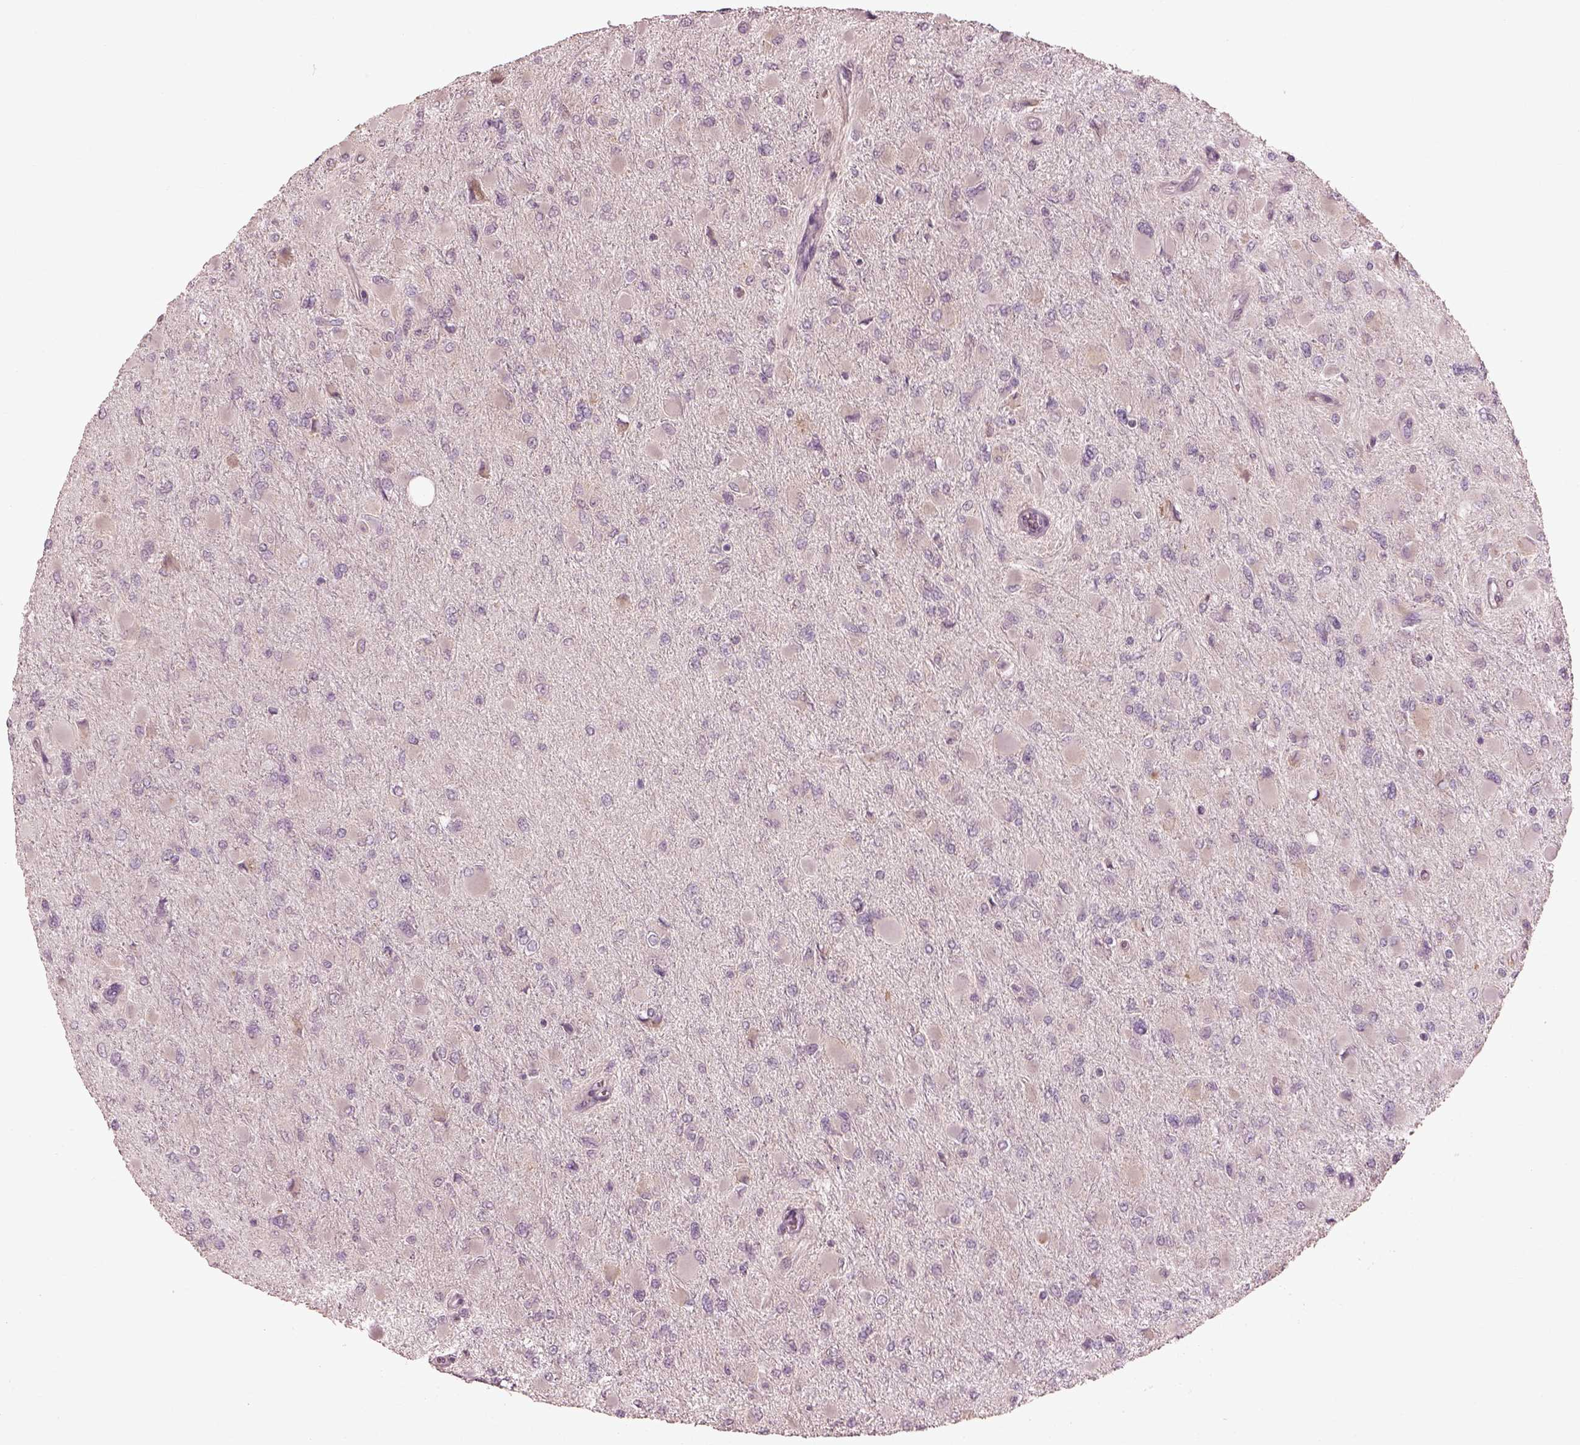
{"staining": {"intensity": "negative", "quantity": "none", "location": "none"}, "tissue": "glioma", "cell_type": "Tumor cells", "image_type": "cancer", "snomed": [{"axis": "morphology", "description": "Glioma, malignant, High grade"}, {"axis": "topography", "description": "Cerebral cortex"}], "caption": "Immunohistochemistry image of neoplastic tissue: malignant glioma (high-grade) stained with DAB (3,3'-diaminobenzidine) demonstrates no significant protein positivity in tumor cells.", "gene": "SLC25A46", "patient": {"sex": "female", "age": 36}}